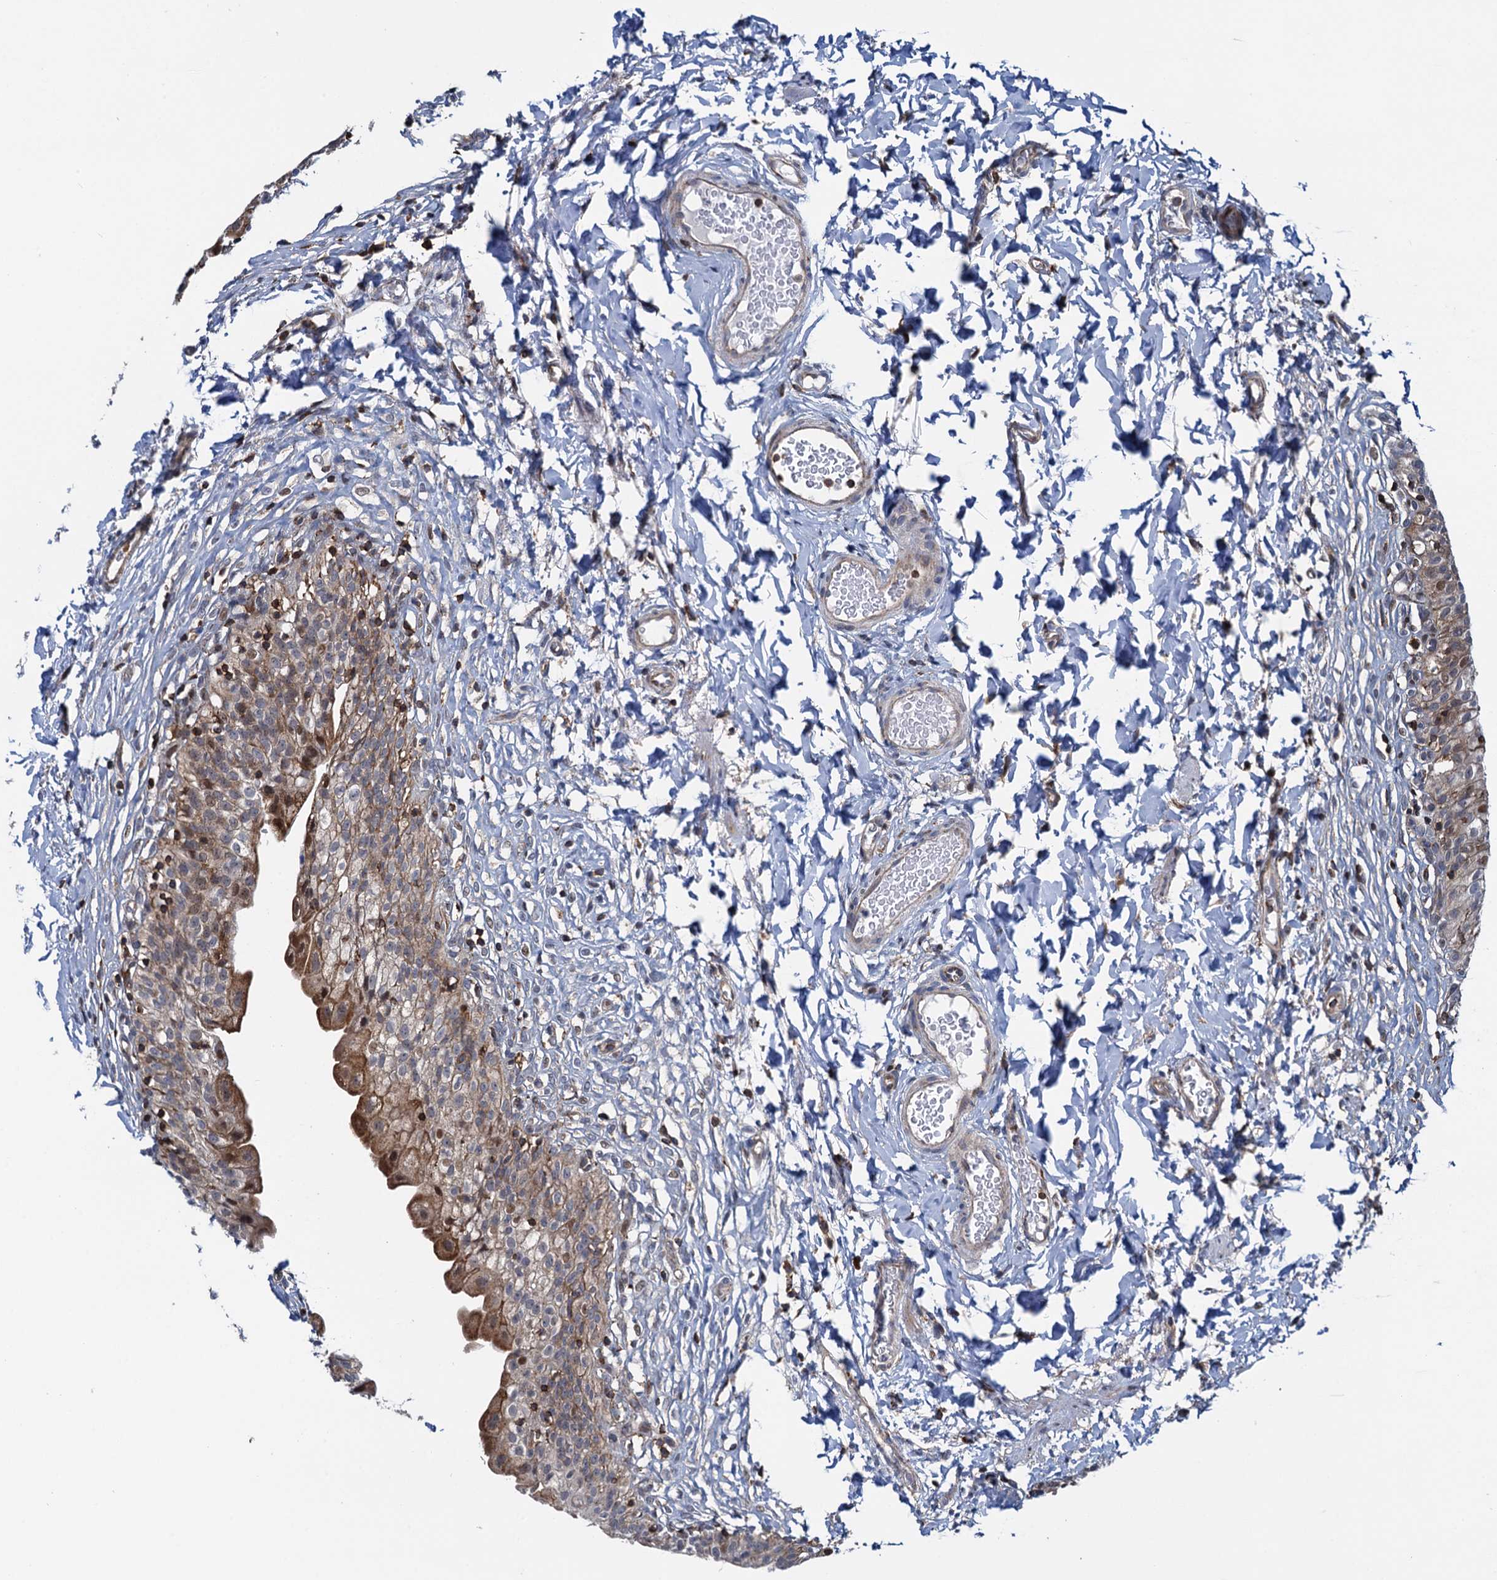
{"staining": {"intensity": "moderate", "quantity": ">75%", "location": "cytoplasmic/membranous"}, "tissue": "urinary bladder", "cell_type": "Urothelial cells", "image_type": "normal", "snomed": [{"axis": "morphology", "description": "Normal tissue, NOS"}, {"axis": "topography", "description": "Urinary bladder"}], "caption": "IHC staining of benign urinary bladder, which shows medium levels of moderate cytoplasmic/membranous positivity in approximately >75% of urothelial cells indicating moderate cytoplasmic/membranous protein expression. The staining was performed using DAB (3,3'-diaminobenzidine) (brown) for protein detection and nuclei were counterstained in hematoxylin (blue).", "gene": "CCDC102A", "patient": {"sex": "male", "age": 55}}